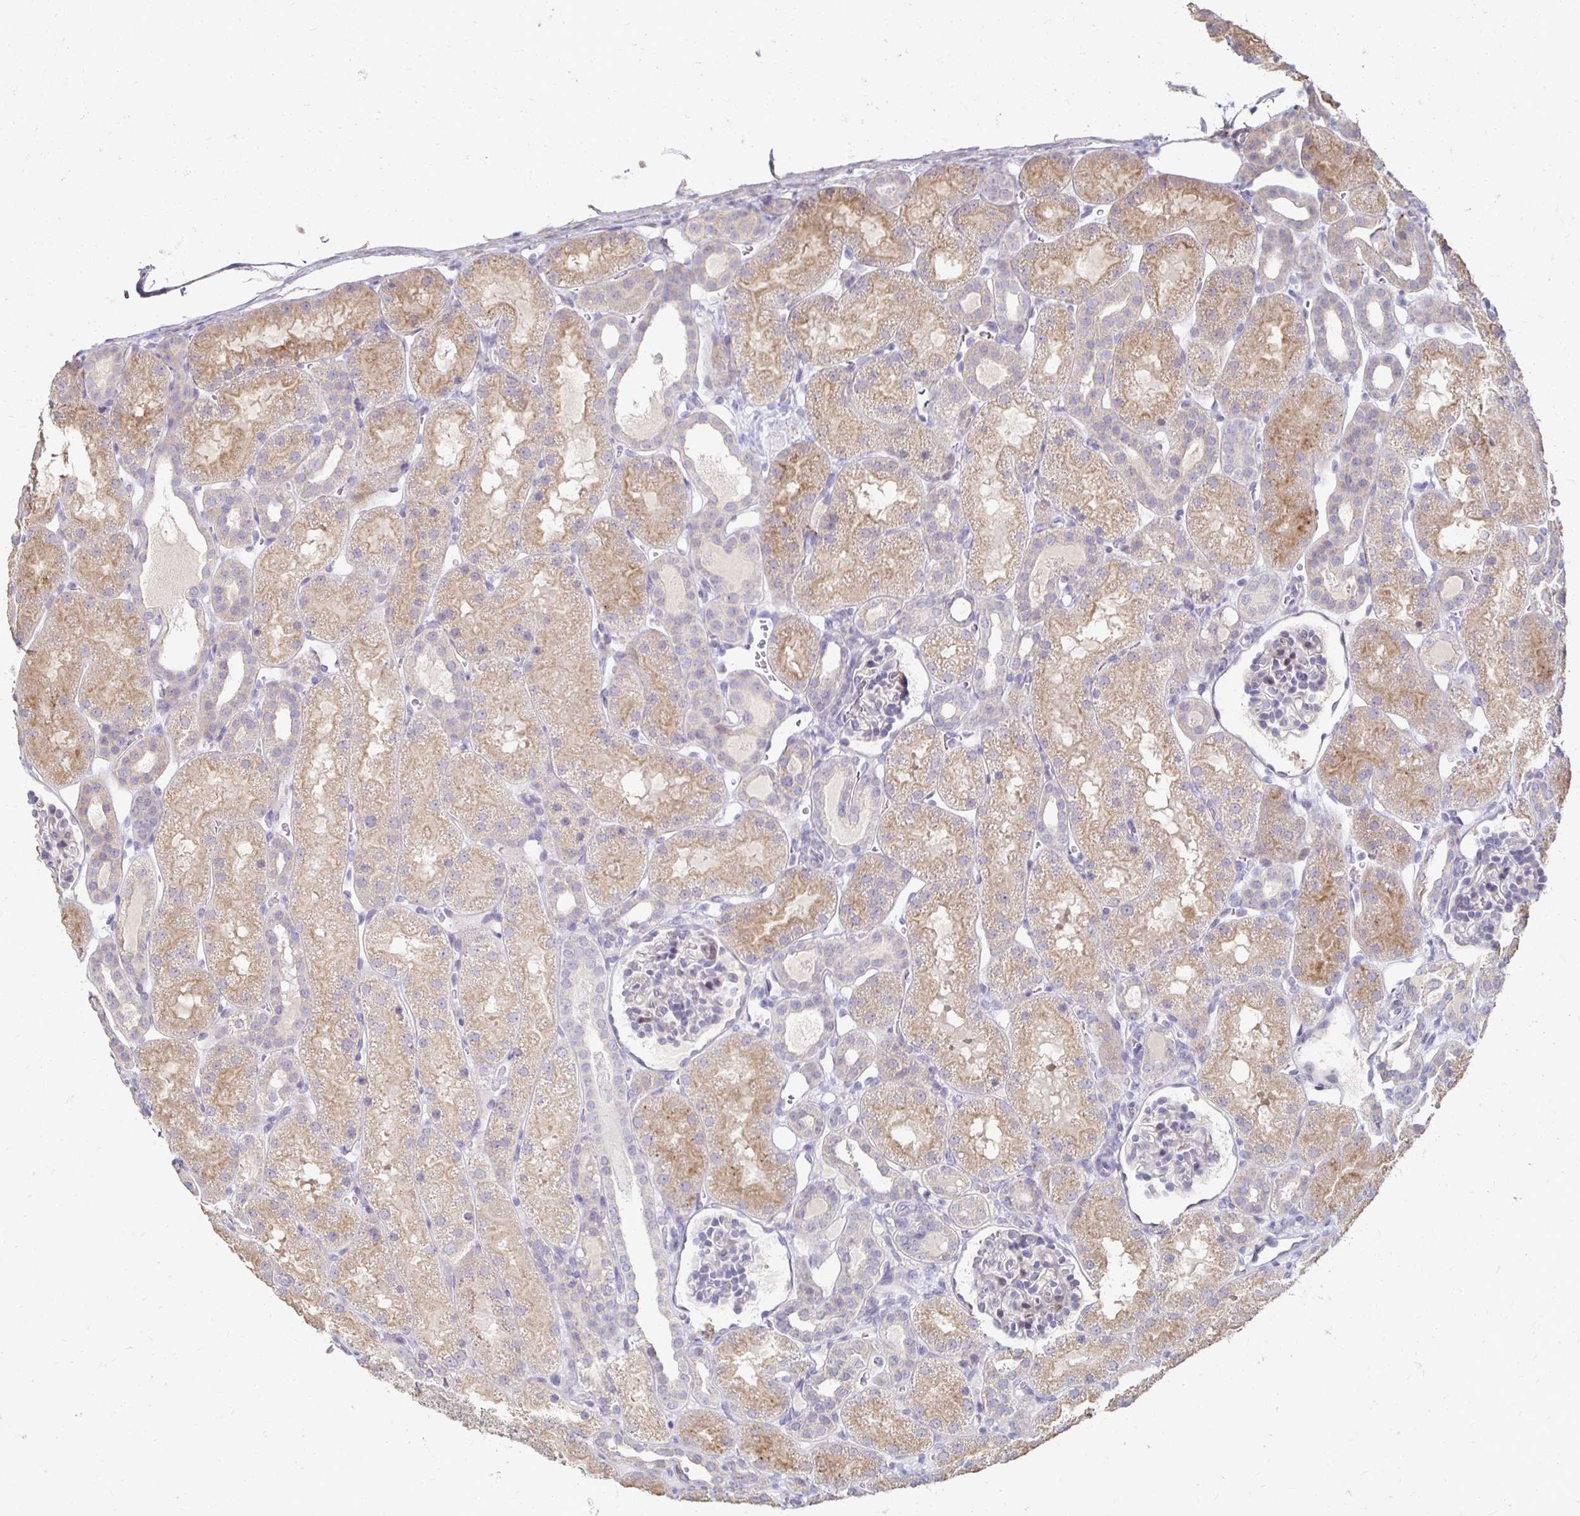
{"staining": {"intensity": "weak", "quantity": "<25%", "location": "cytoplasmic/membranous"}, "tissue": "kidney", "cell_type": "Cells in glomeruli", "image_type": "normal", "snomed": [{"axis": "morphology", "description": "Normal tissue, NOS"}, {"axis": "topography", "description": "Kidney"}], "caption": "This is an IHC photomicrograph of benign kidney. There is no expression in cells in glomeruli.", "gene": "ZNF727", "patient": {"sex": "male", "age": 2}}